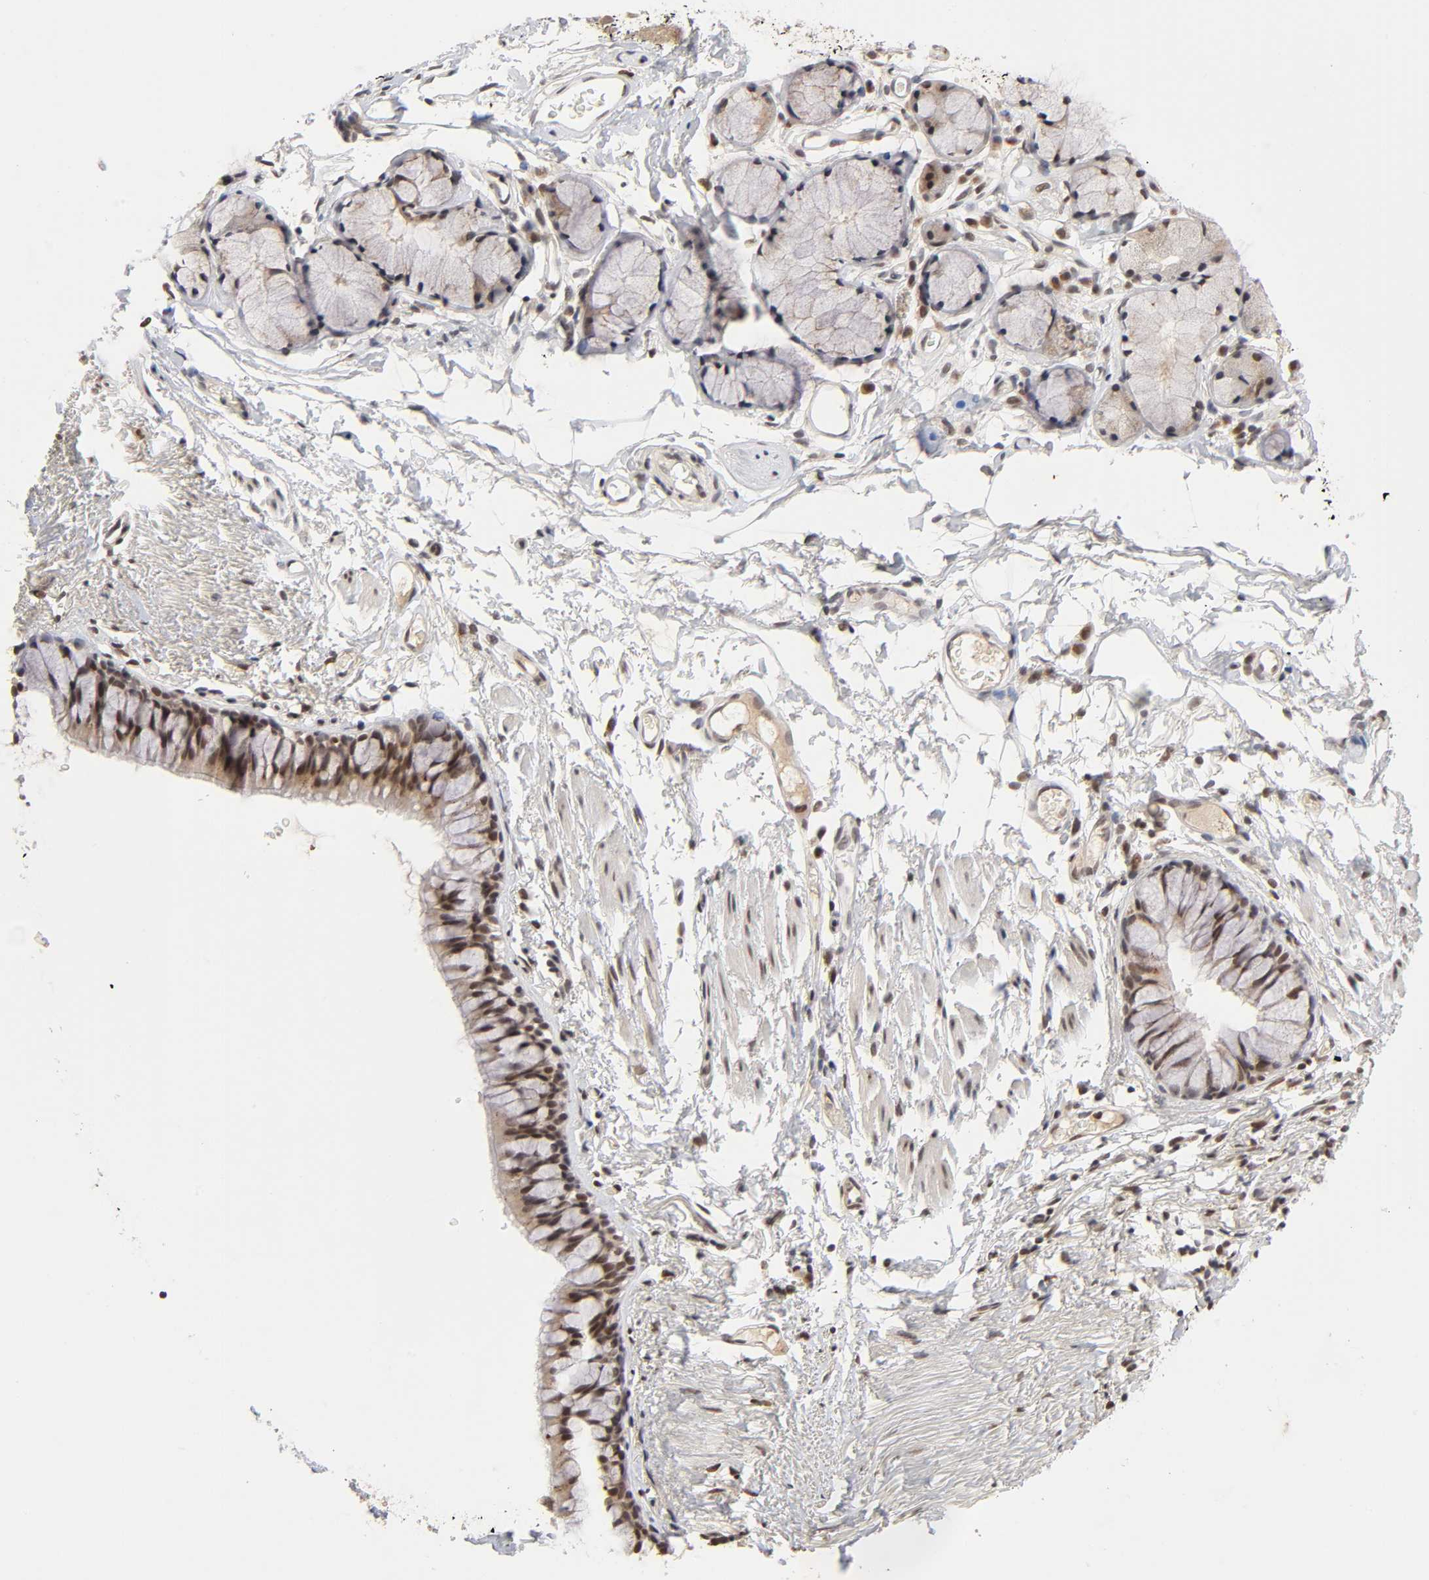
{"staining": {"intensity": "weak", "quantity": ">75%", "location": "nuclear"}, "tissue": "adipose tissue", "cell_type": "Adipocytes", "image_type": "normal", "snomed": [{"axis": "morphology", "description": "Normal tissue, NOS"}, {"axis": "topography", "description": "Cartilage tissue"}, {"axis": "topography", "description": "Bronchus"}], "caption": "Immunohistochemistry histopathology image of unremarkable adipose tissue: adipose tissue stained using IHC displays low levels of weak protein expression localized specifically in the nuclear of adipocytes, appearing as a nuclear brown color.", "gene": "EP300", "patient": {"sex": "female", "age": 73}}